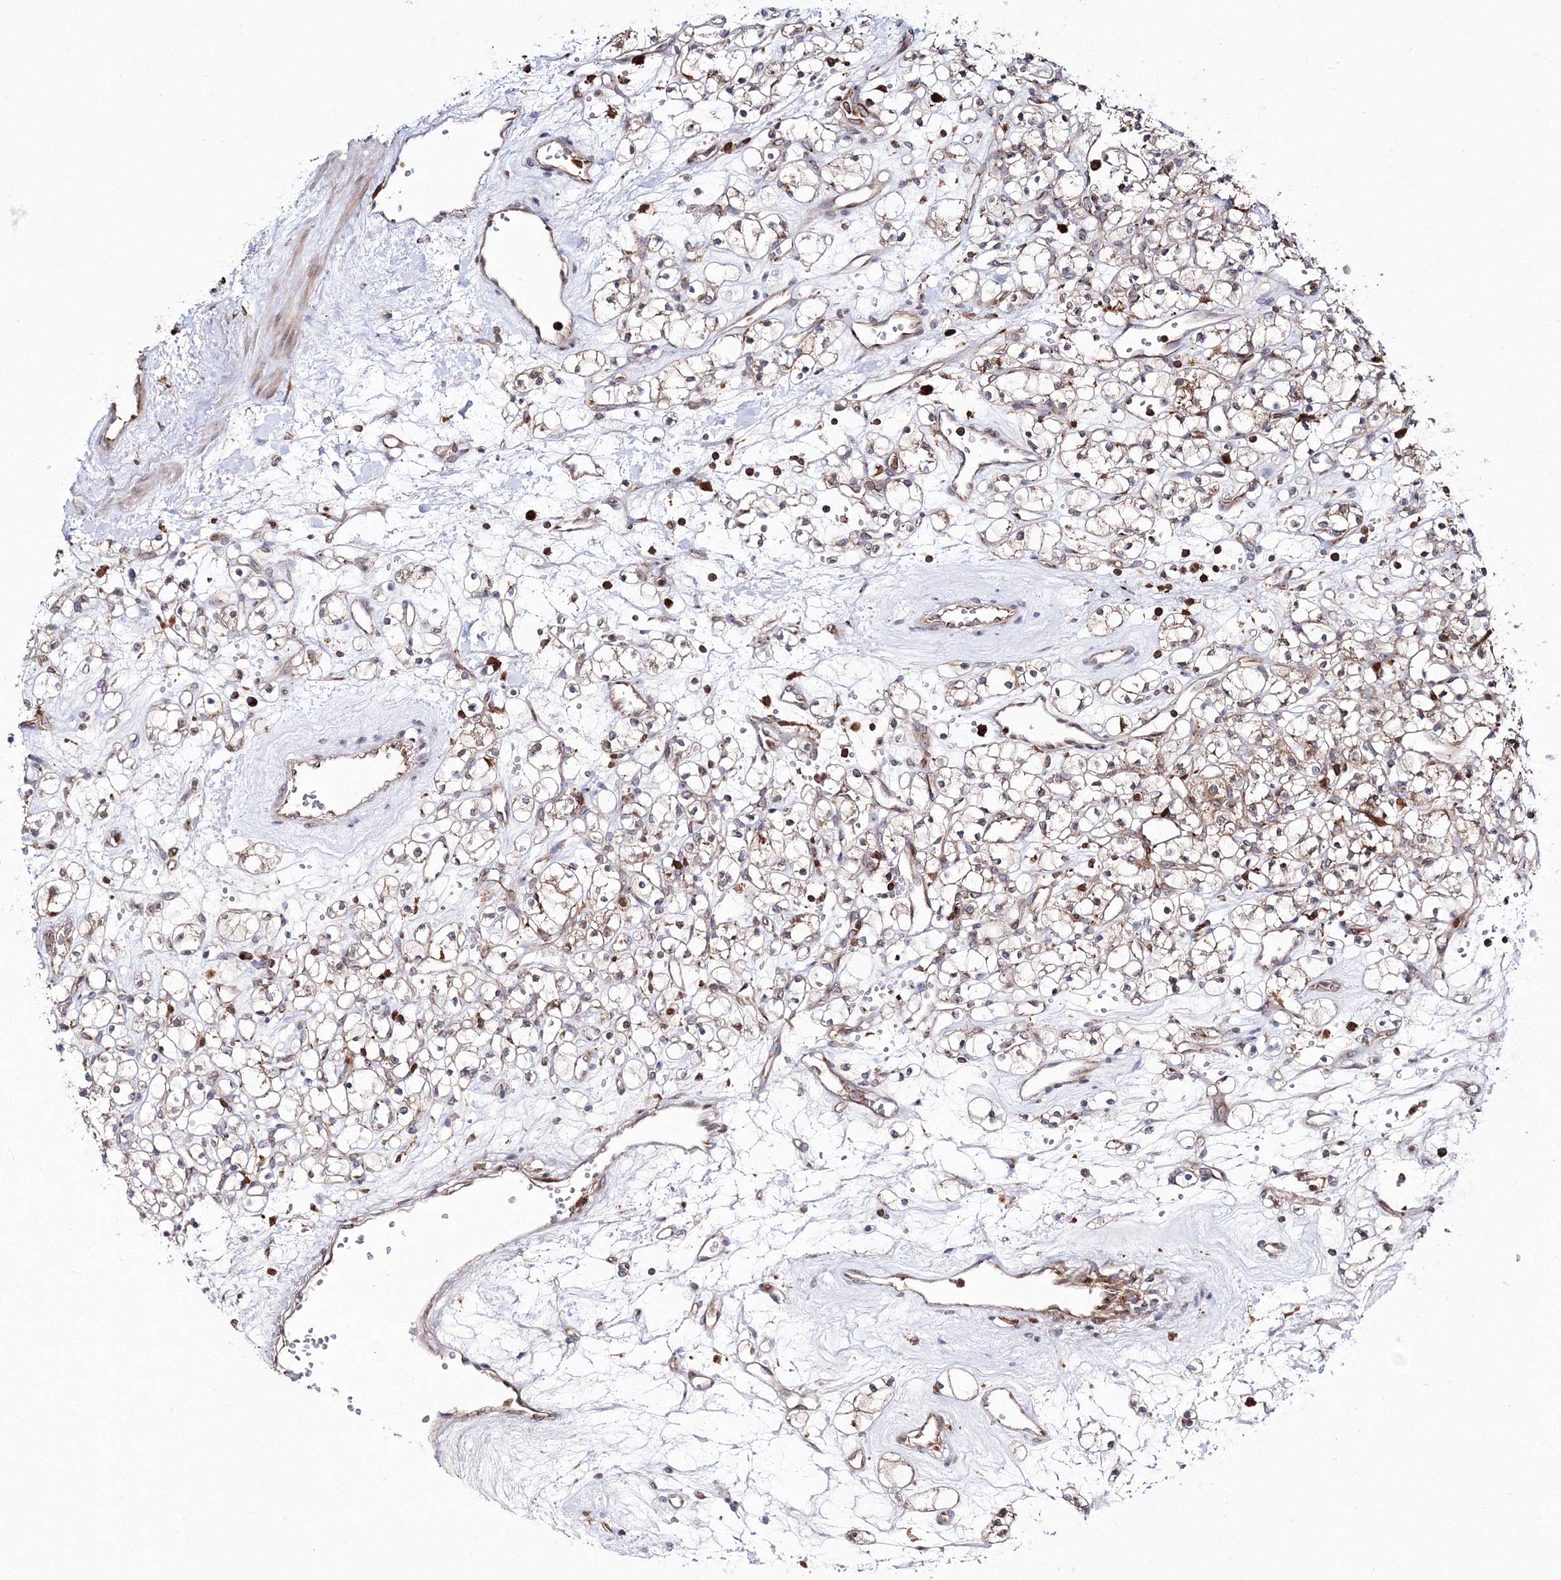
{"staining": {"intensity": "moderate", "quantity": "<25%", "location": "cytoplasmic/membranous"}, "tissue": "renal cancer", "cell_type": "Tumor cells", "image_type": "cancer", "snomed": [{"axis": "morphology", "description": "Adenocarcinoma, NOS"}, {"axis": "topography", "description": "Kidney"}], "caption": "Immunohistochemistry staining of adenocarcinoma (renal), which exhibits low levels of moderate cytoplasmic/membranous expression in approximately <25% of tumor cells indicating moderate cytoplasmic/membranous protein positivity. The staining was performed using DAB (3,3'-diaminobenzidine) (brown) for protein detection and nuclei were counterstained in hematoxylin (blue).", "gene": "ARCN1", "patient": {"sex": "female", "age": 59}}